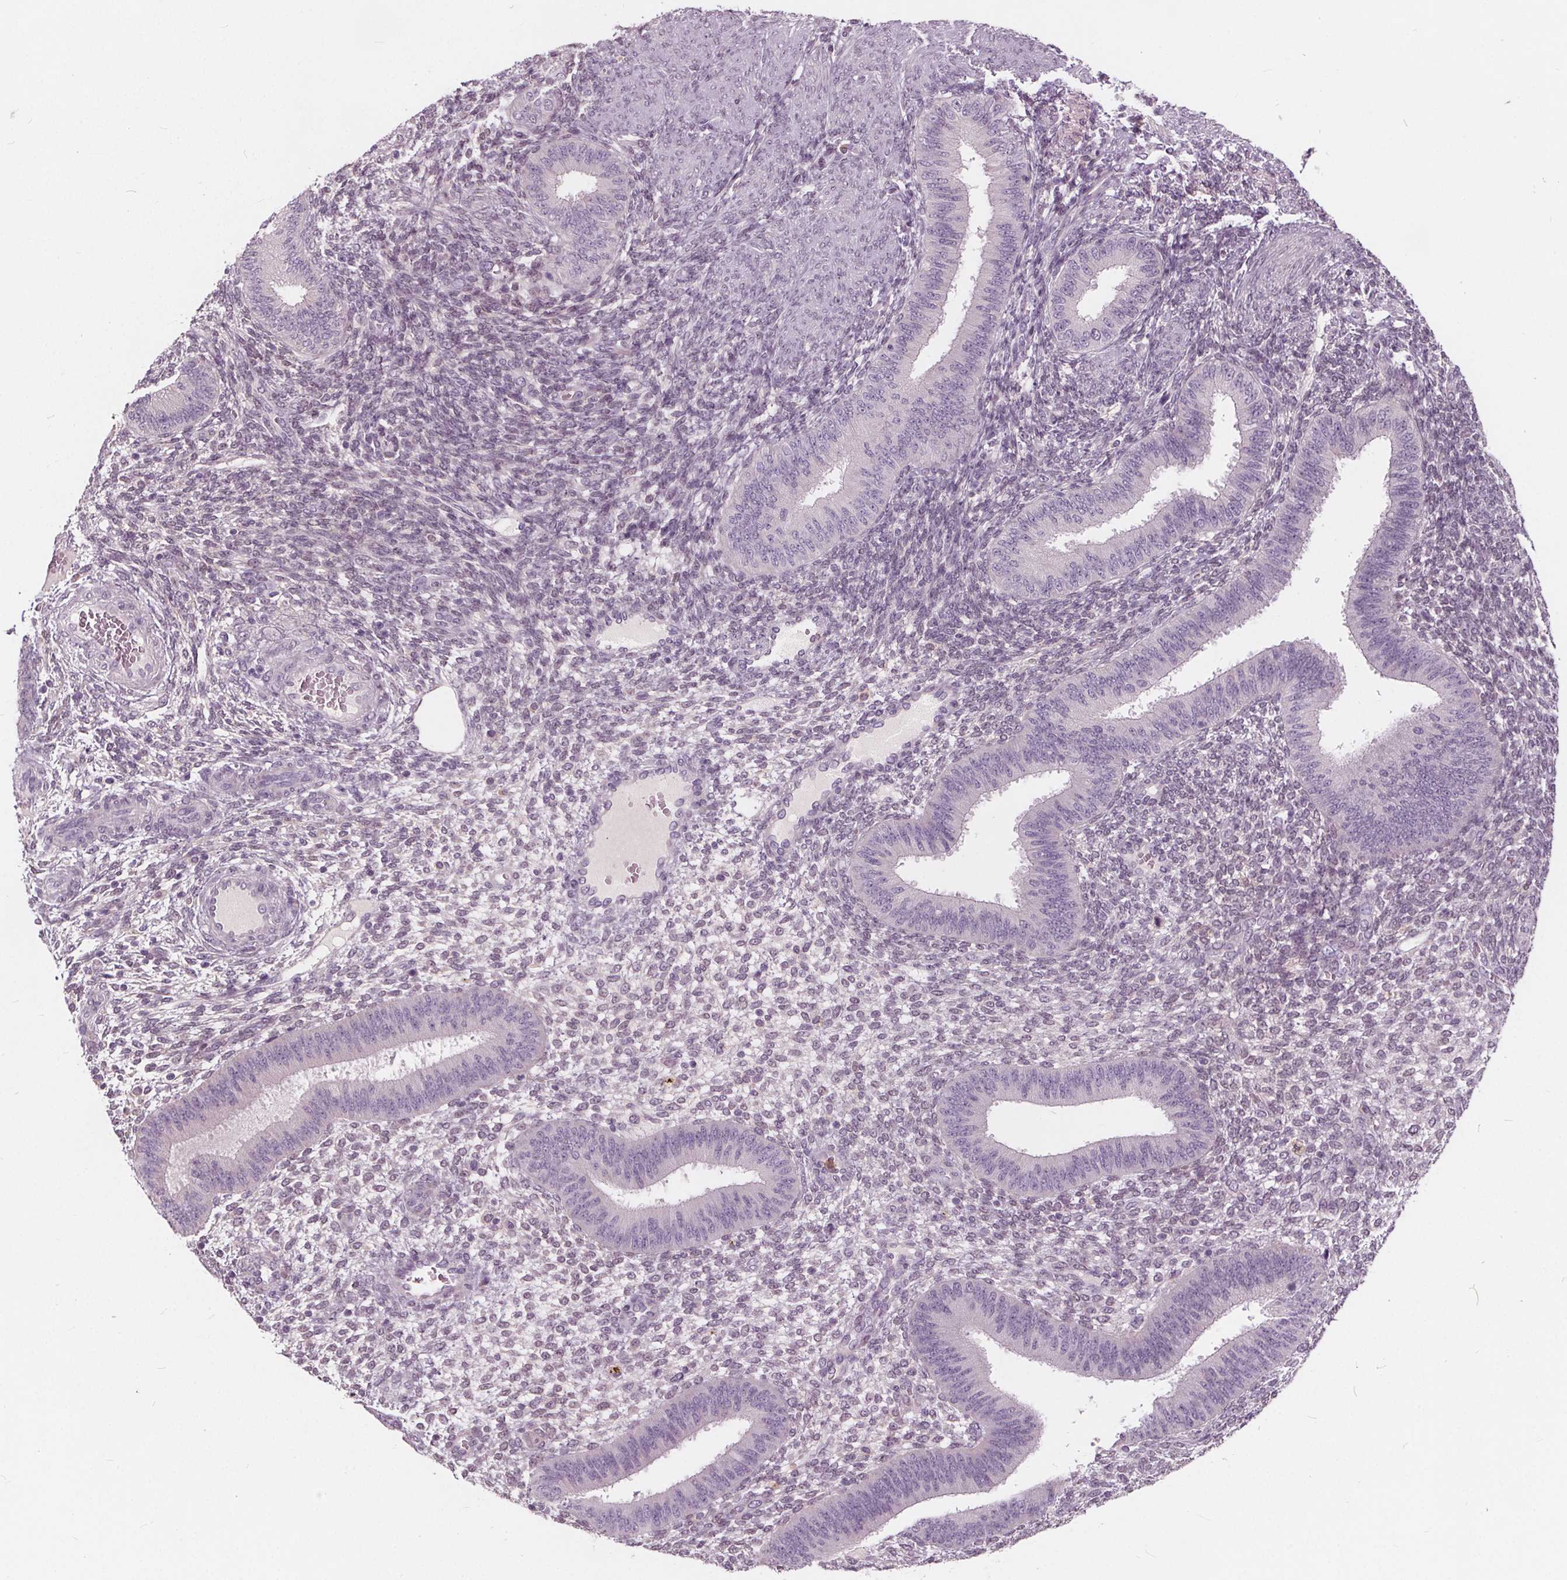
{"staining": {"intensity": "negative", "quantity": "none", "location": "none"}, "tissue": "endometrium", "cell_type": "Cells in endometrial stroma", "image_type": "normal", "snomed": [{"axis": "morphology", "description": "Normal tissue, NOS"}, {"axis": "topography", "description": "Endometrium"}], "caption": "The photomicrograph exhibits no significant positivity in cells in endometrial stroma of endometrium. (Stains: DAB (3,3'-diaminobenzidine) IHC with hematoxylin counter stain, Microscopy: brightfield microscopy at high magnification).", "gene": "HAAO", "patient": {"sex": "female", "age": 39}}